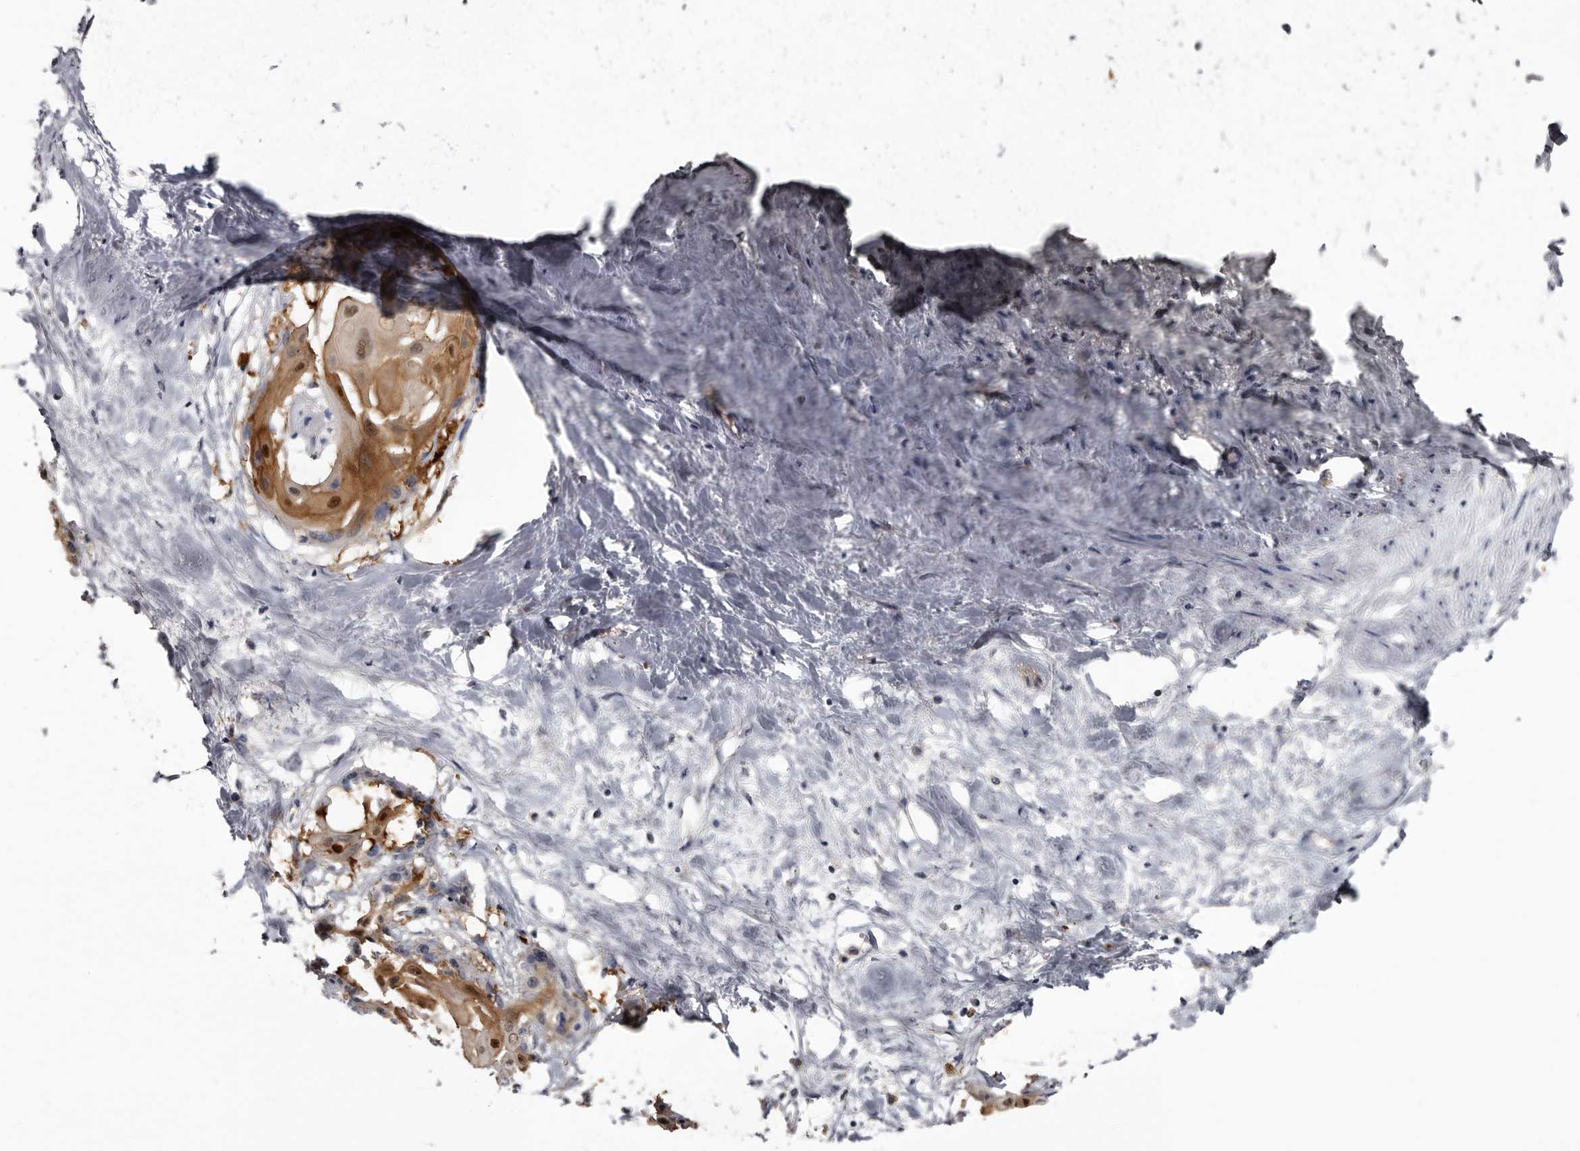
{"staining": {"intensity": "moderate", "quantity": ">75%", "location": "cytoplasmic/membranous,nuclear"}, "tissue": "cervical cancer", "cell_type": "Tumor cells", "image_type": "cancer", "snomed": [{"axis": "morphology", "description": "Squamous cell carcinoma, NOS"}, {"axis": "topography", "description": "Cervix"}], "caption": "About >75% of tumor cells in cervical squamous cell carcinoma reveal moderate cytoplasmic/membranous and nuclear protein expression as visualized by brown immunohistochemical staining.", "gene": "BPGM", "patient": {"sex": "female", "age": 57}}